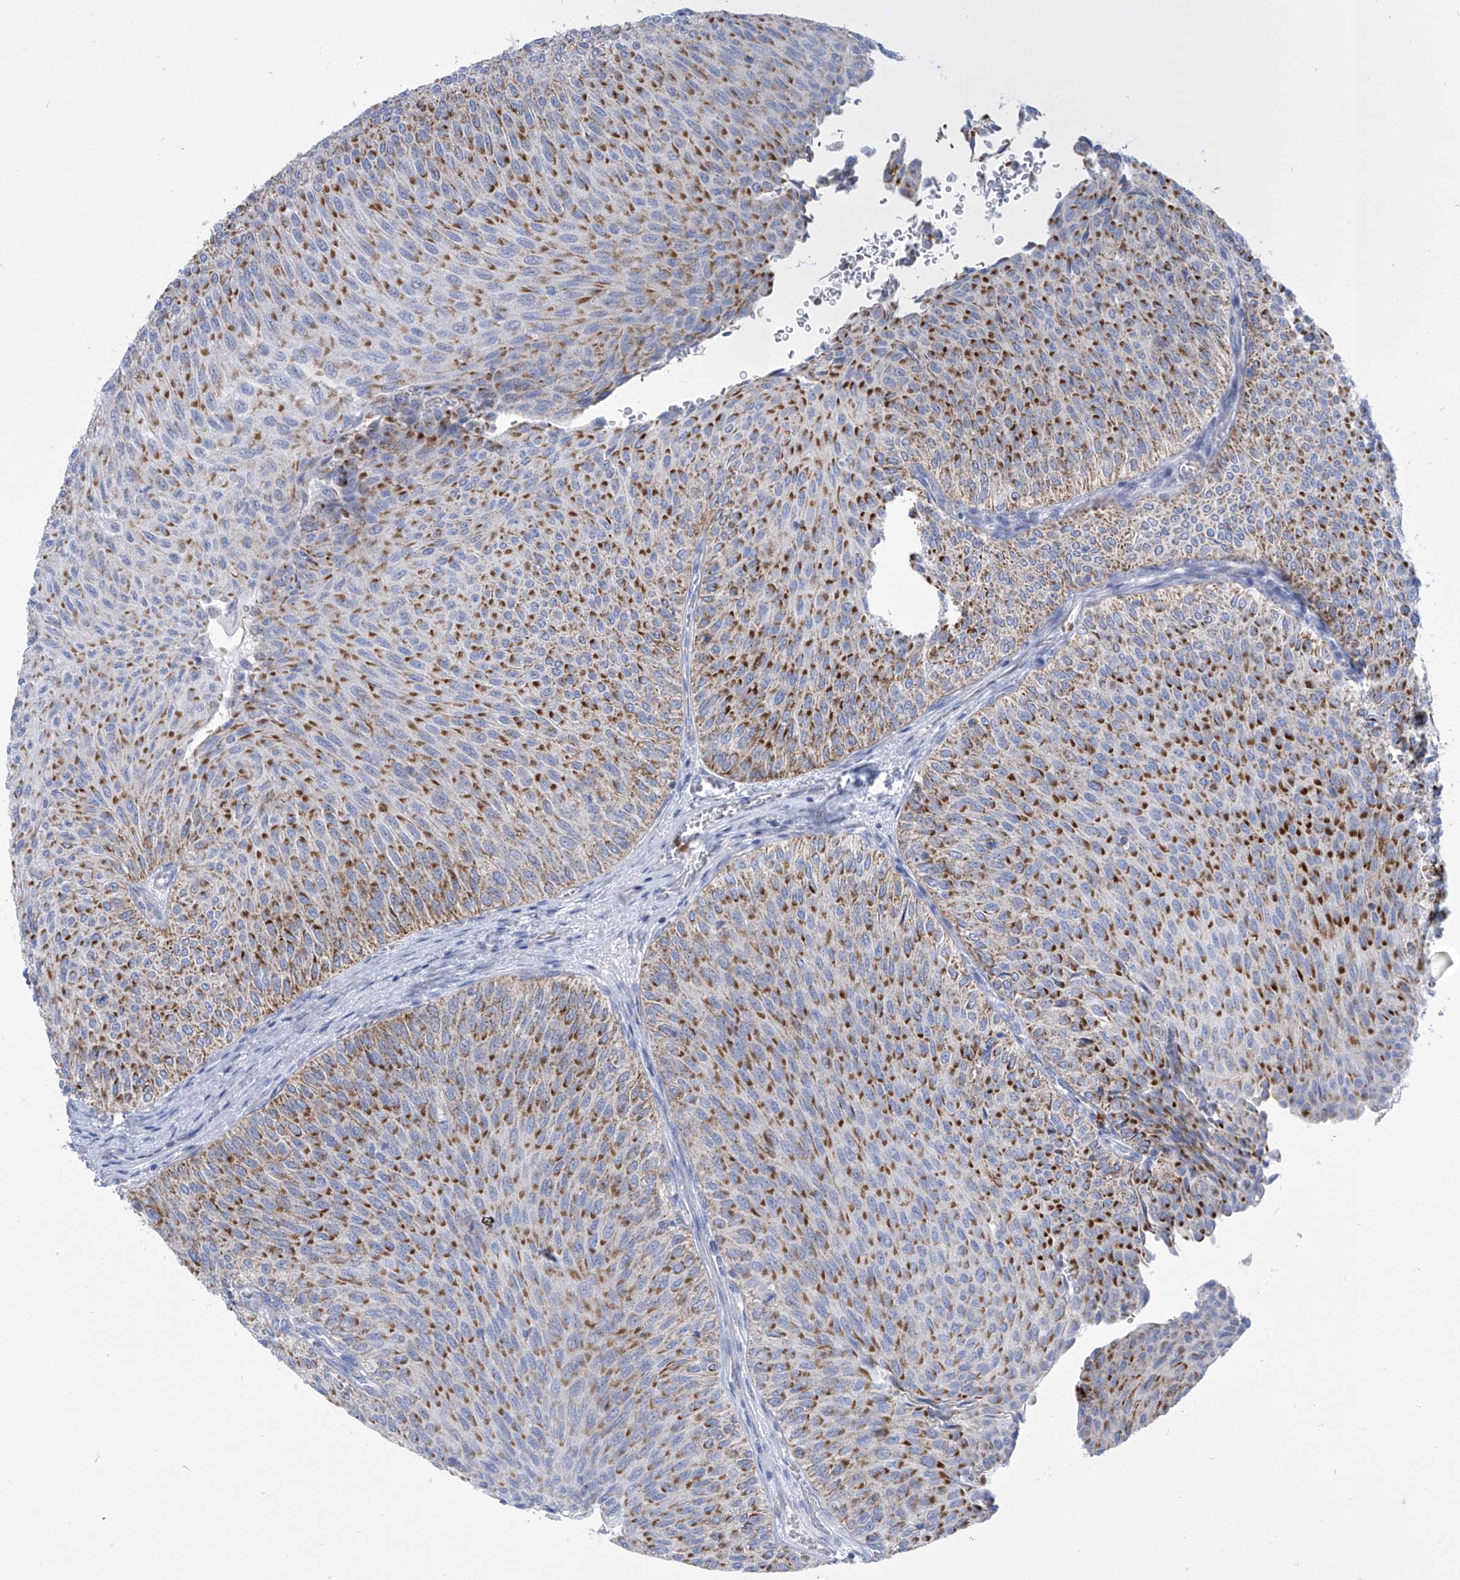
{"staining": {"intensity": "moderate", "quantity": ">75%", "location": "cytoplasmic/membranous"}, "tissue": "urothelial cancer", "cell_type": "Tumor cells", "image_type": "cancer", "snomed": [{"axis": "morphology", "description": "Urothelial carcinoma, Low grade"}, {"axis": "topography", "description": "Urinary bladder"}], "caption": "Moderate cytoplasmic/membranous protein staining is seen in approximately >75% of tumor cells in urothelial carcinoma (low-grade). Using DAB (3,3'-diaminobenzidine) (brown) and hematoxylin (blue) stains, captured at high magnification using brightfield microscopy.", "gene": "COQ3", "patient": {"sex": "male", "age": 78}}